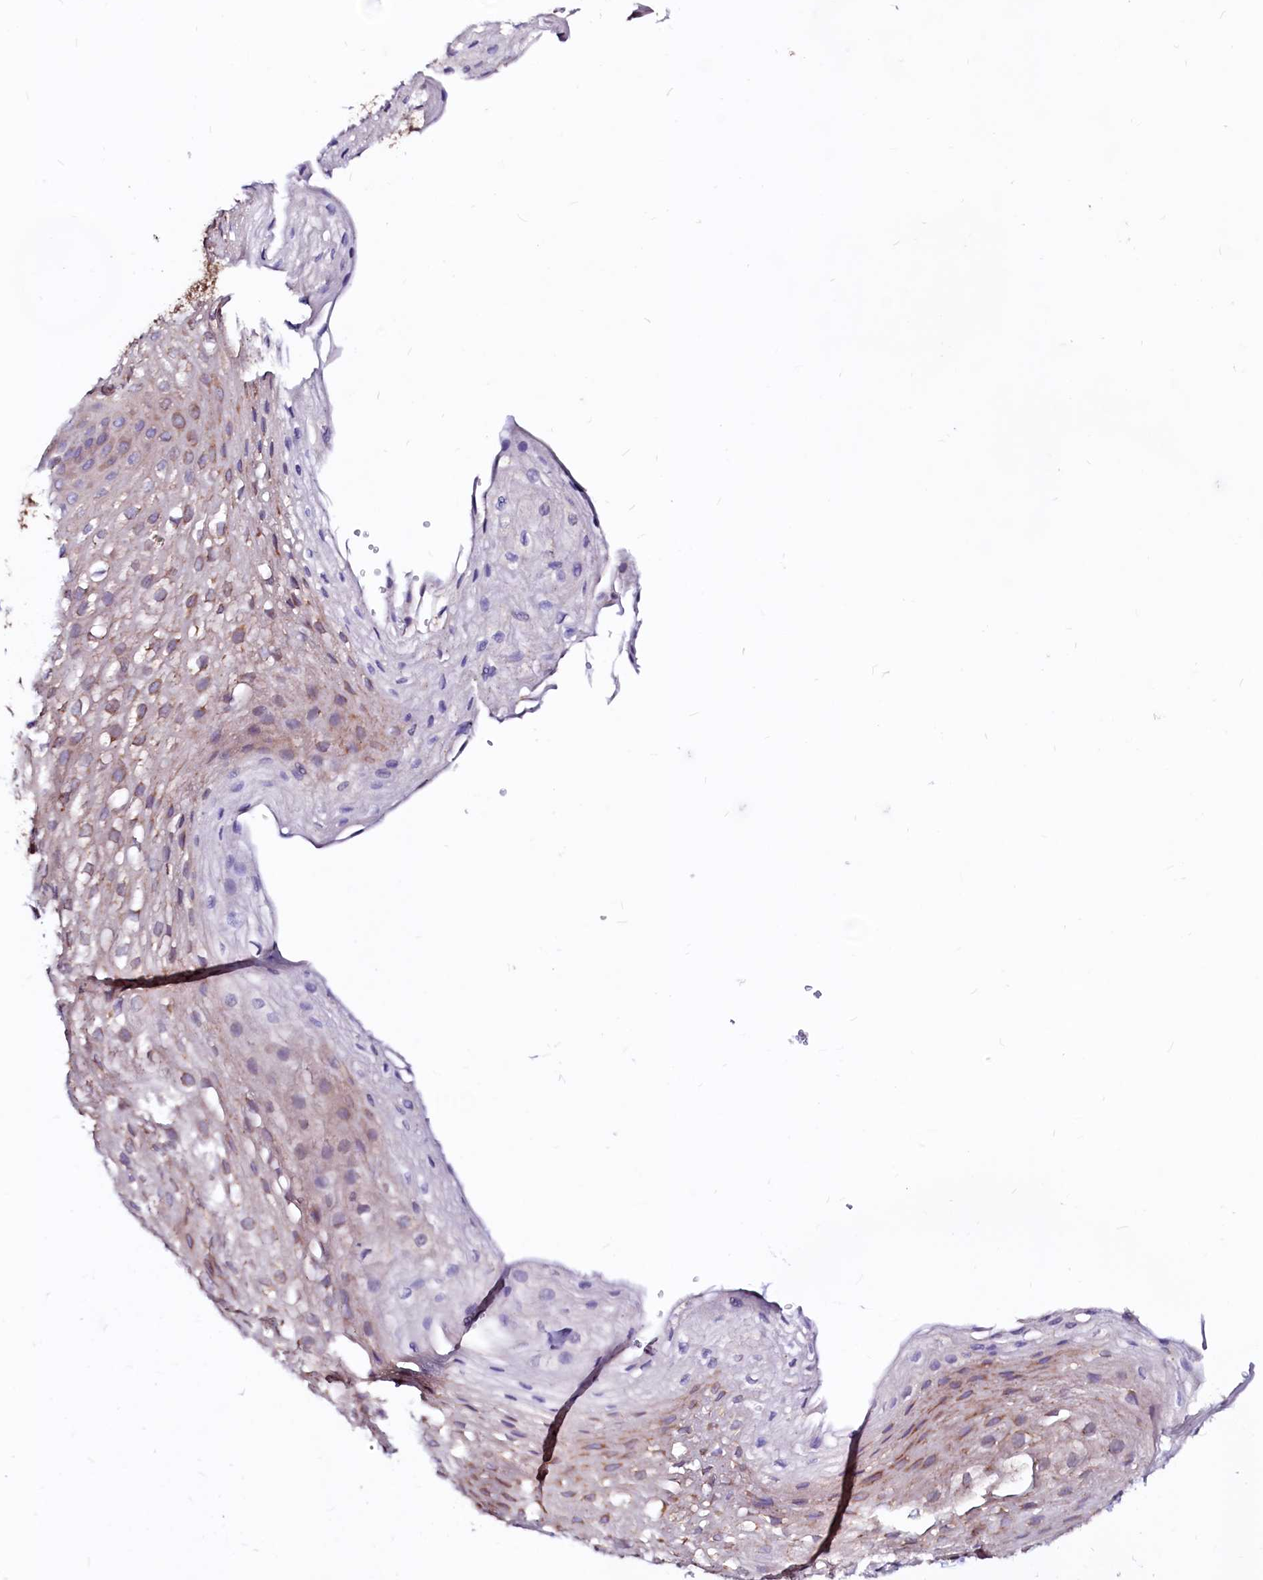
{"staining": {"intensity": "moderate", "quantity": "<25%", "location": "cytoplasmic/membranous"}, "tissue": "esophagus", "cell_type": "Squamous epithelial cells", "image_type": "normal", "snomed": [{"axis": "morphology", "description": "Normal tissue, NOS"}, {"axis": "topography", "description": "Esophagus"}], "caption": "Esophagus stained for a protein (brown) shows moderate cytoplasmic/membranous positive staining in about <25% of squamous epithelial cells.", "gene": "LMAN1", "patient": {"sex": "female", "age": 66}}